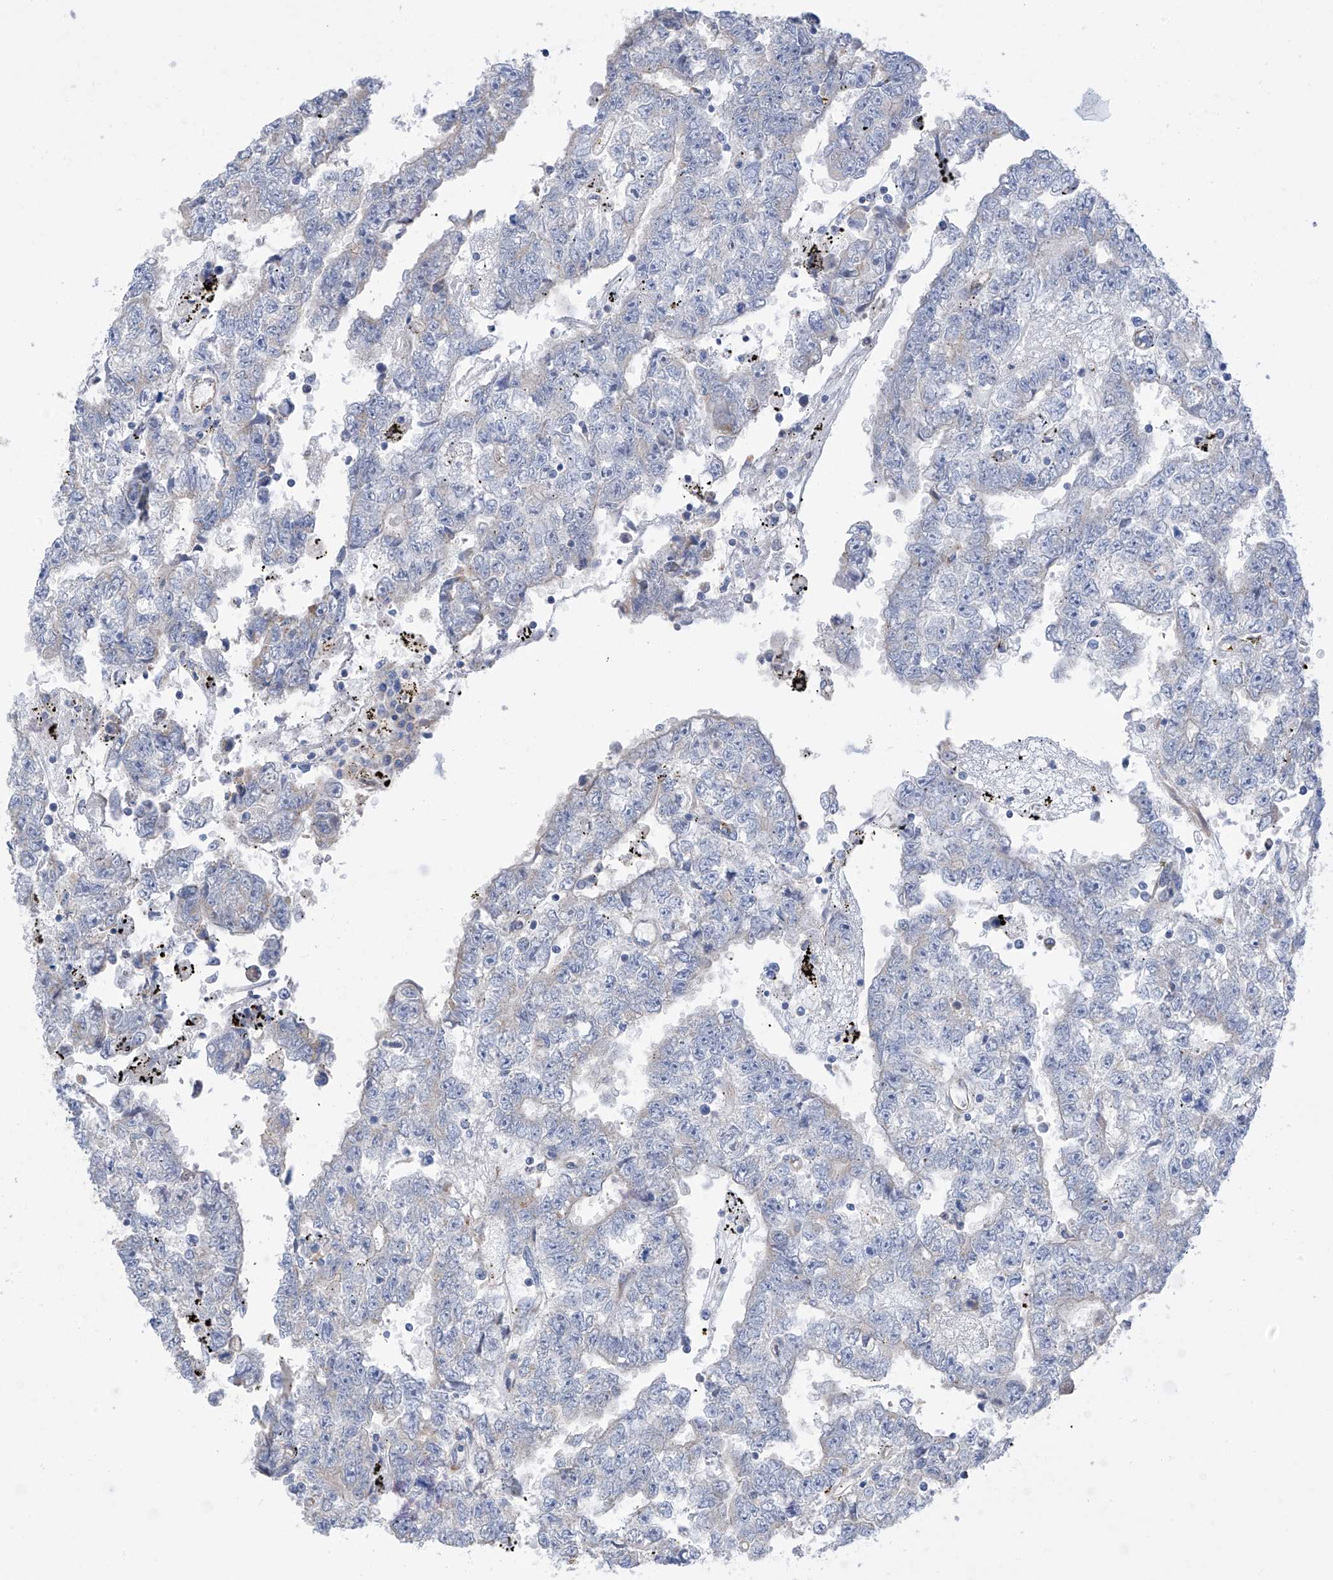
{"staining": {"intensity": "negative", "quantity": "none", "location": "none"}, "tissue": "testis cancer", "cell_type": "Tumor cells", "image_type": "cancer", "snomed": [{"axis": "morphology", "description": "Carcinoma, Embryonal, NOS"}, {"axis": "topography", "description": "Testis"}], "caption": "IHC image of human testis embryonal carcinoma stained for a protein (brown), which exhibits no expression in tumor cells.", "gene": "EIF5B", "patient": {"sex": "male", "age": 25}}